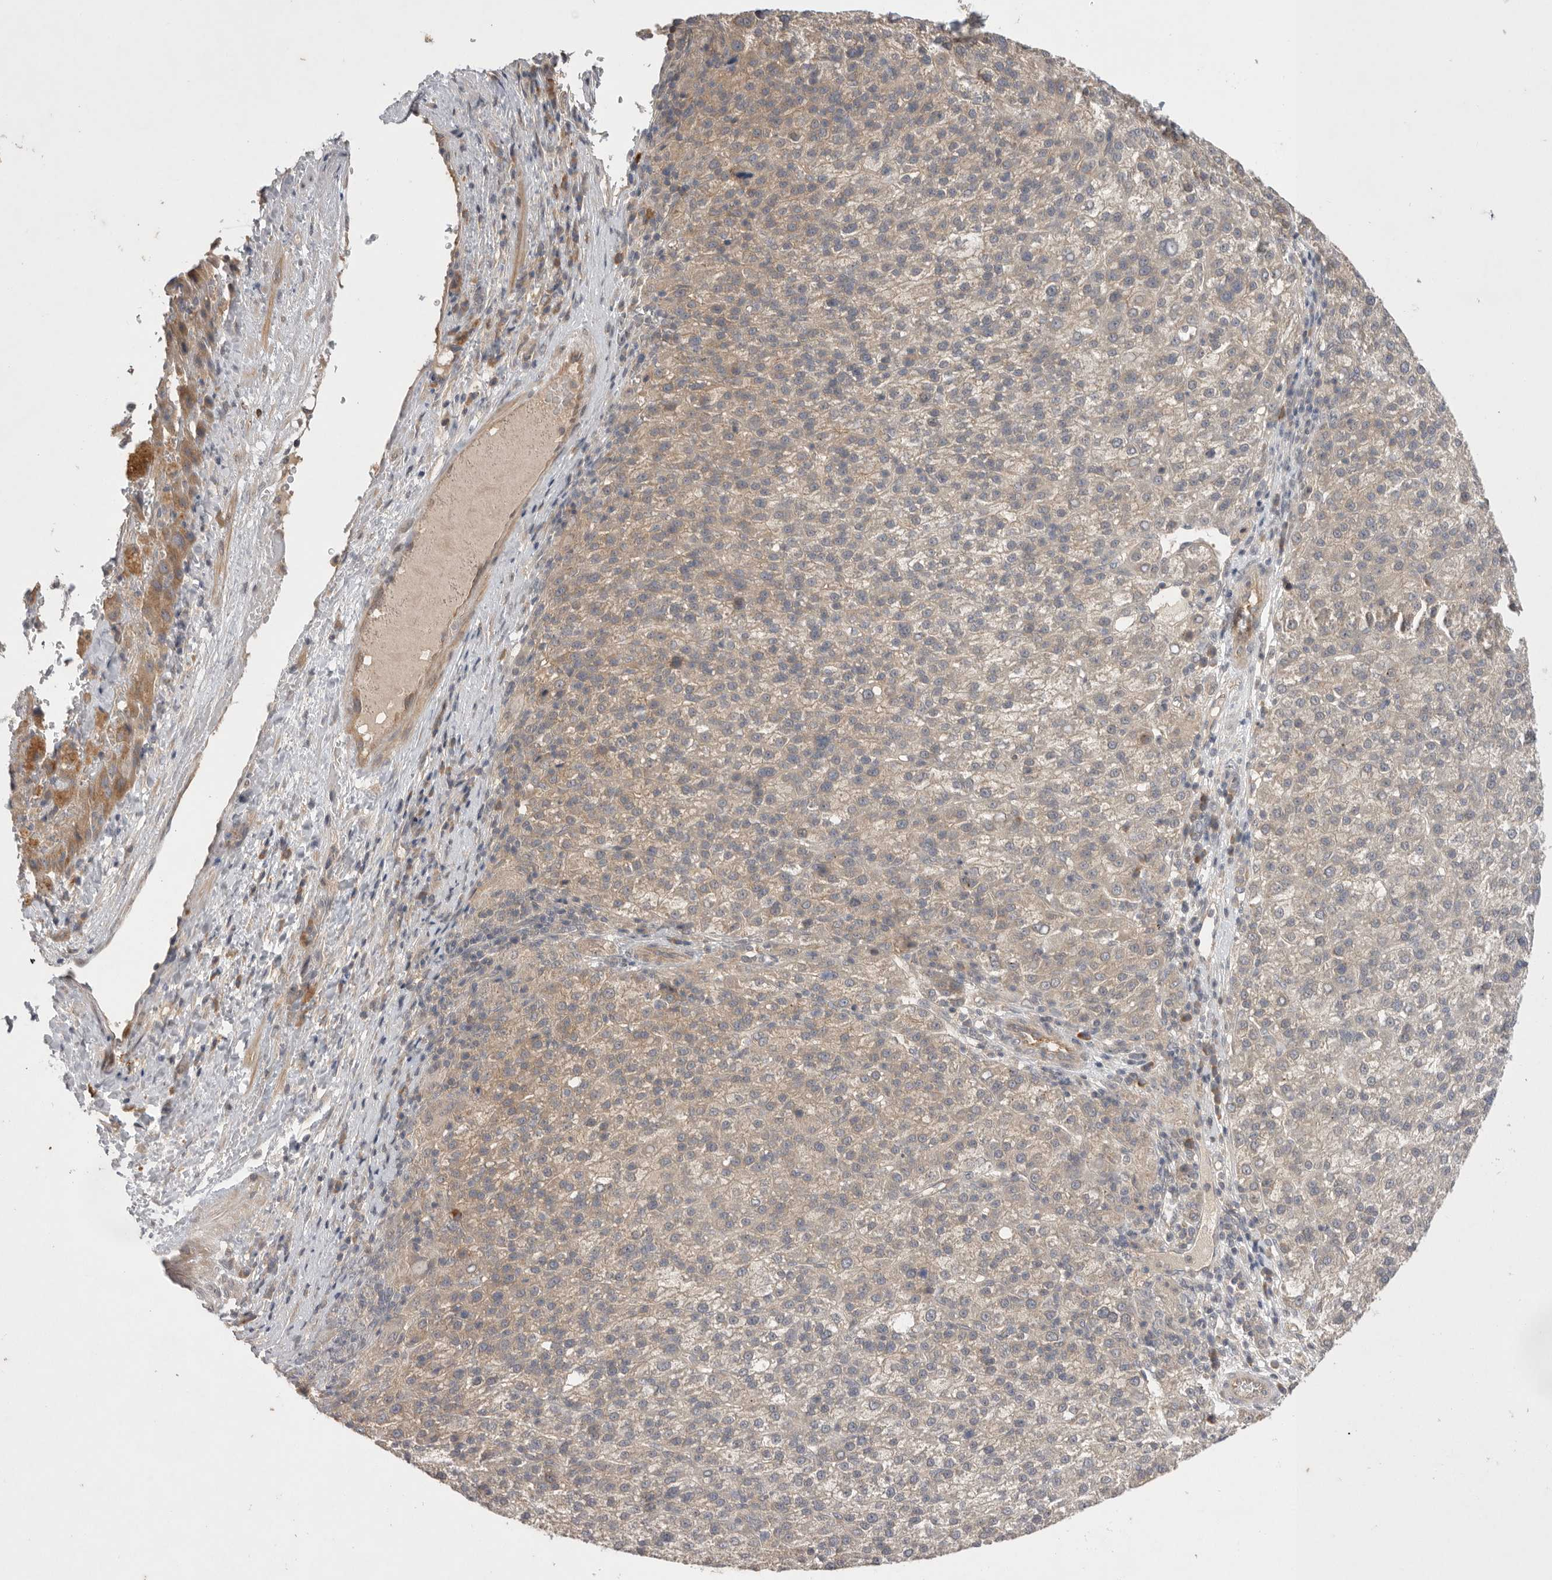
{"staining": {"intensity": "weak", "quantity": ">75%", "location": "cytoplasmic/membranous"}, "tissue": "liver cancer", "cell_type": "Tumor cells", "image_type": "cancer", "snomed": [{"axis": "morphology", "description": "Carcinoma, Hepatocellular, NOS"}, {"axis": "topography", "description": "Liver"}], "caption": "Brown immunohistochemical staining in human liver cancer (hepatocellular carcinoma) exhibits weak cytoplasmic/membranous positivity in about >75% of tumor cells.", "gene": "NRCAM", "patient": {"sex": "female", "age": 58}}